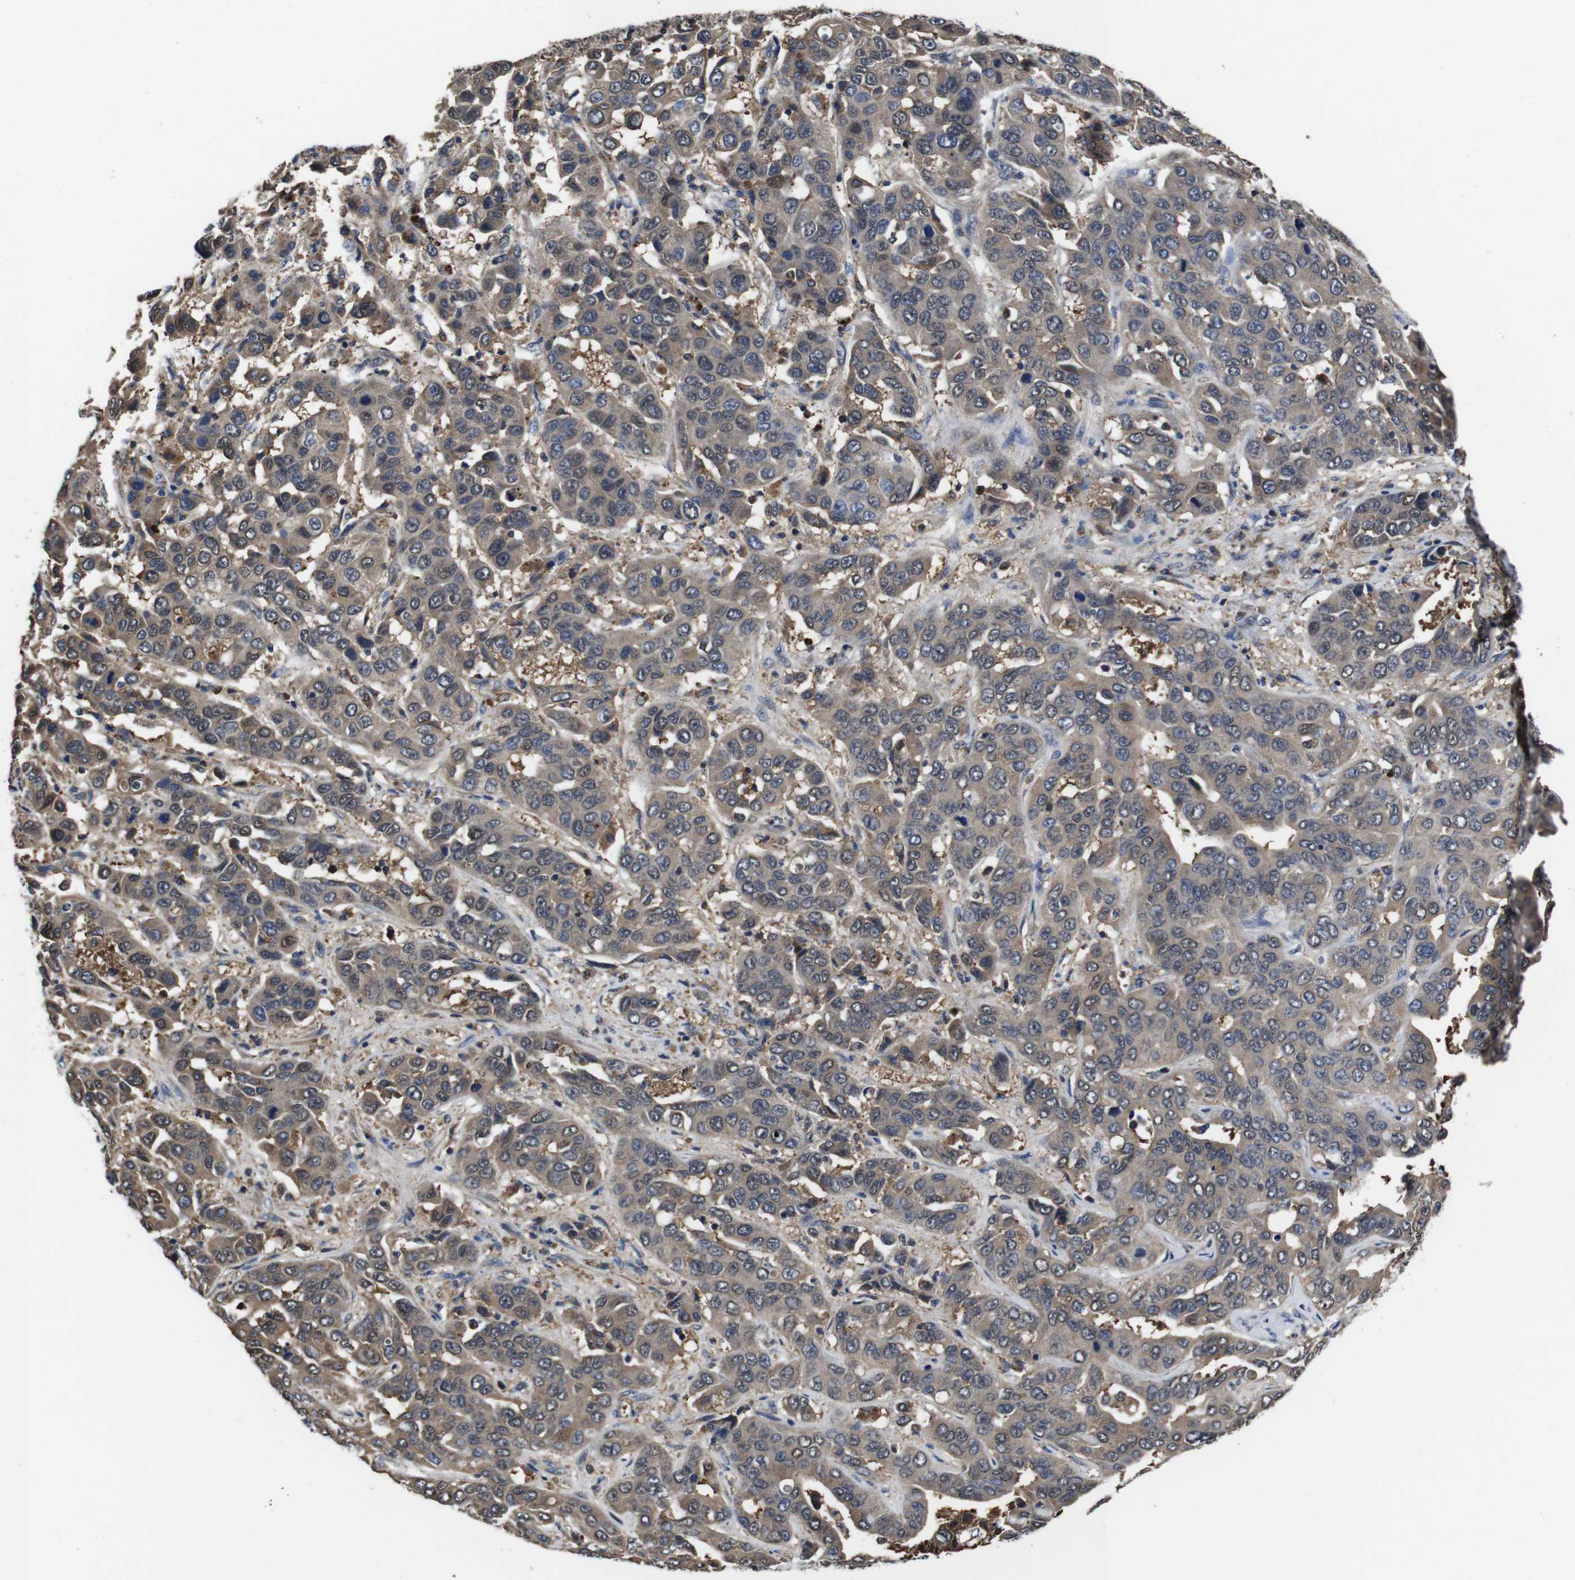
{"staining": {"intensity": "weak", "quantity": ">75%", "location": "cytoplasmic/membranous"}, "tissue": "liver cancer", "cell_type": "Tumor cells", "image_type": "cancer", "snomed": [{"axis": "morphology", "description": "Cholangiocarcinoma"}, {"axis": "topography", "description": "Liver"}], "caption": "Cholangiocarcinoma (liver) stained with DAB IHC demonstrates low levels of weak cytoplasmic/membranous staining in about >75% of tumor cells. (Stains: DAB (3,3'-diaminobenzidine) in brown, nuclei in blue, Microscopy: brightfield microscopy at high magnification).", "gene": "CXCL11", "patient": {"sex": "female", "age": 52}}